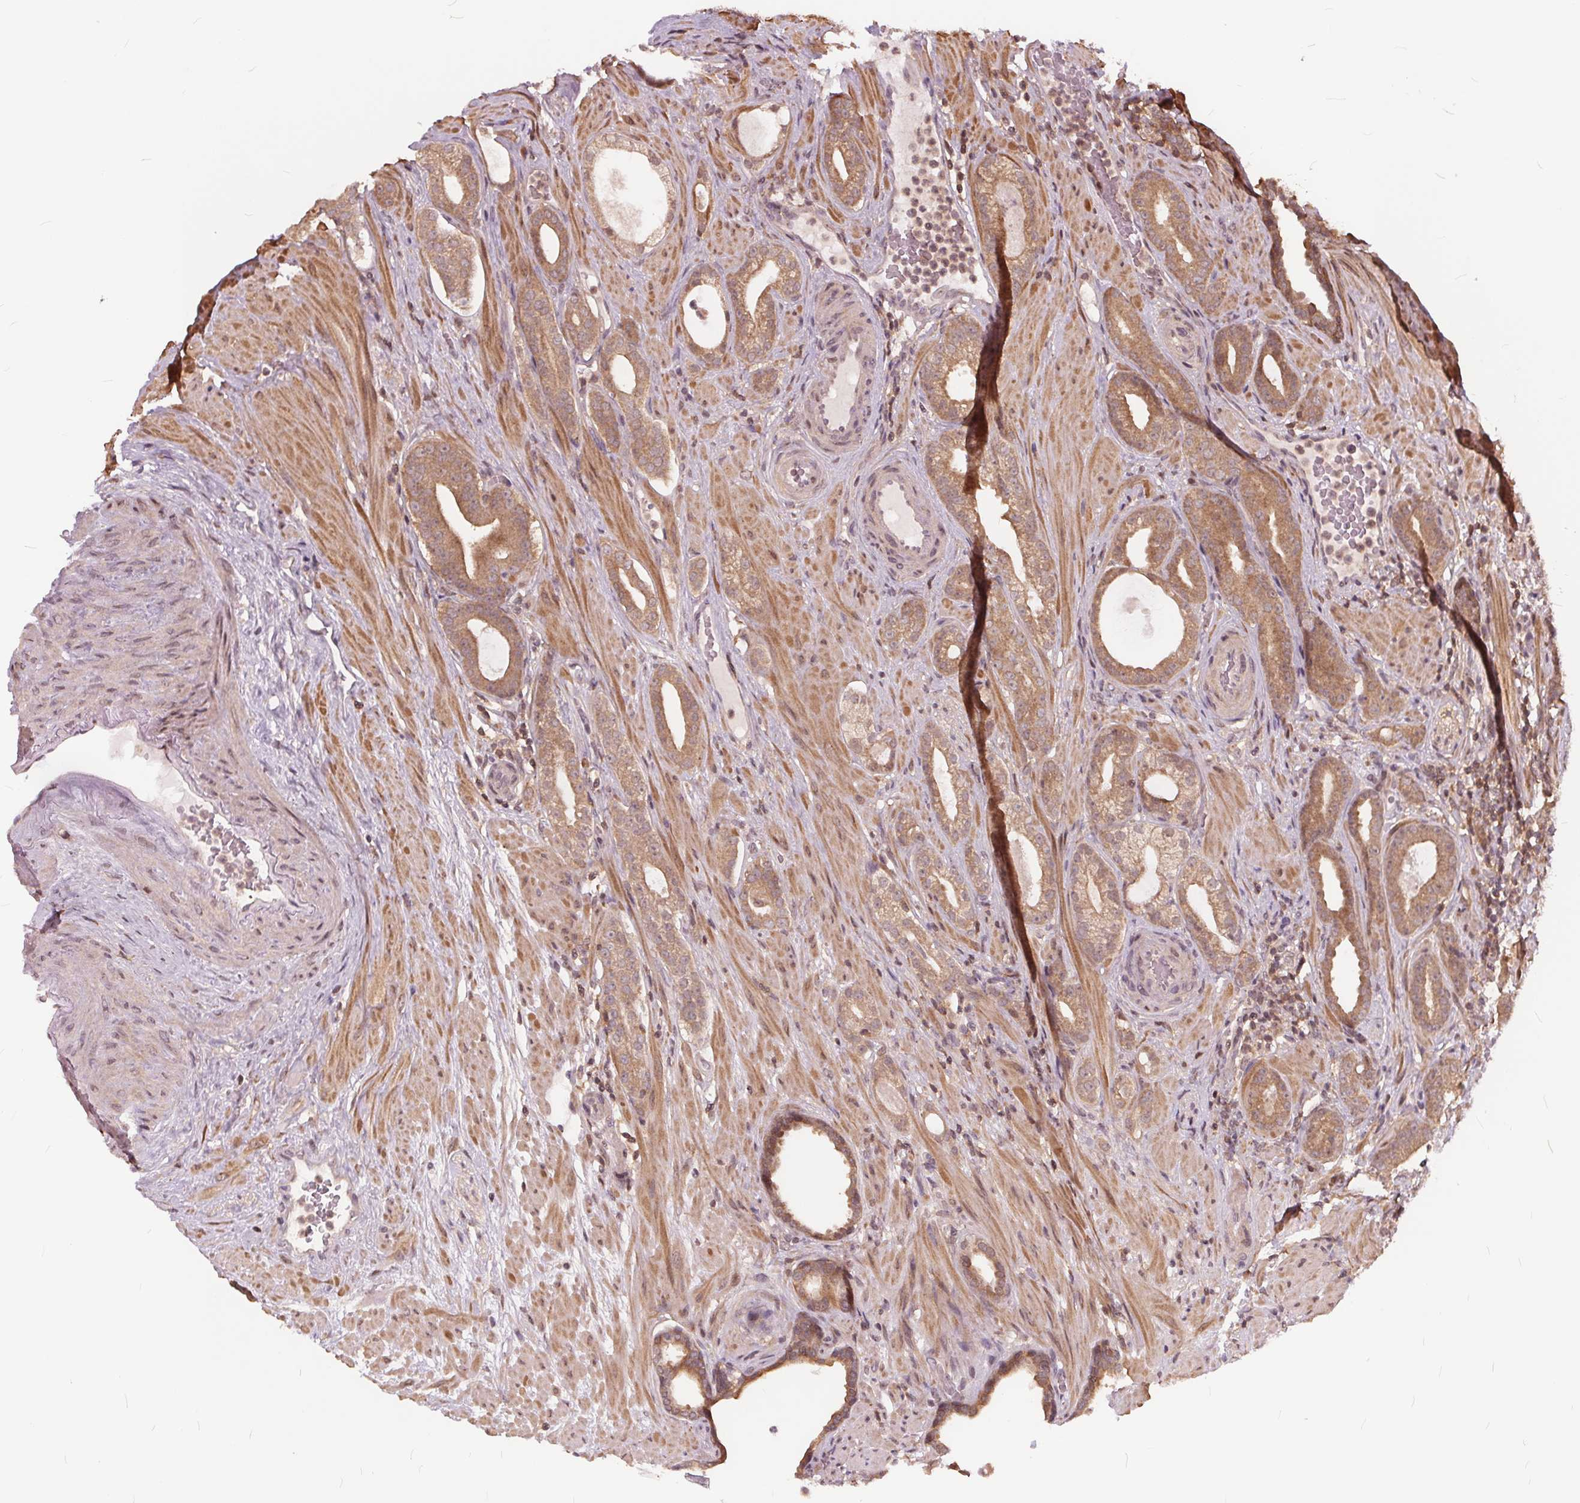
{"staining": {"intensity": "moderate", "quantity": ">75%", "location": "cytoplasmic/membranous"}, "tissue": "prostate cancer", "cell_type": "Tumor cells", "image_type": "cancer", "snomed": [{"axis": "morphology", "description": "Adenocarcinoma, Low grade"}, {"axis": "topography", "description": "Prostate"}], "caption": "Prostate cancer (low-grade adenocarcinoma) was stained to show a protein in brown. There is medium levels of moderate cytoplasmic/membranous expression in about >75% of tumor cells. (Stains: DAB (3,3'-diaminobenzidine) in brown, nuclei in blue, Microscopy: brightfield microscopy at high magnification).", "gene": "HIF1AN", "patient": {"sex": "male", "age": 57}}